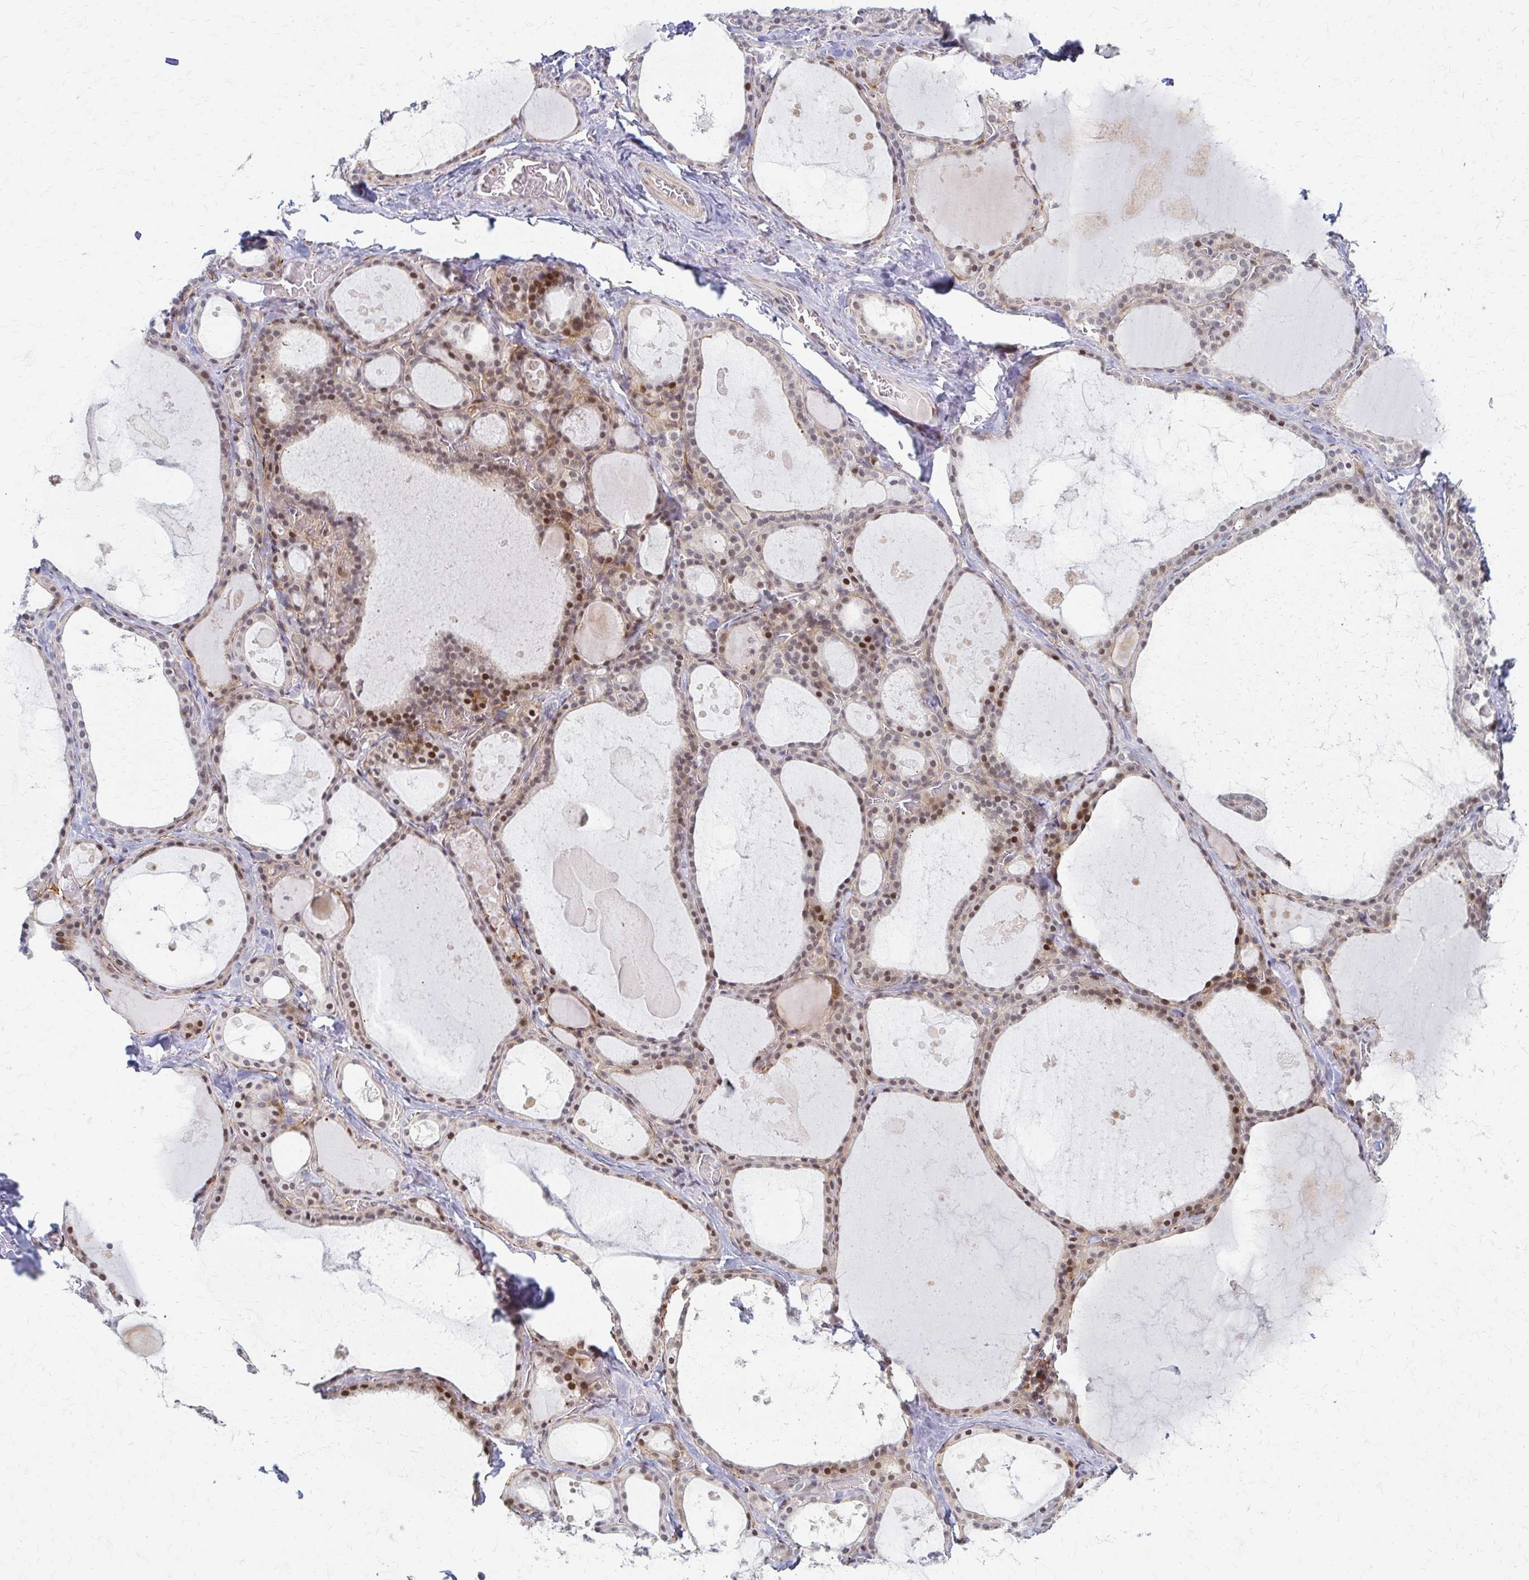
{"staining": {"intensity": "moderate", "quantity": "25%-75%", "location": "nuclear"}, "tissue": "thyroid gland", "cell_type": "Glandular cells", "image_type": "normal", "snomed": [{"axis": "morphology", "description": "Normal tissue, NOS"}, {"axis": "topography", "description": "Thyroid gland"}], "caption": "Immunohistochemistry image of benign human thyroid gland stained for a protein (brown), which reveals medium levels of moderate nuclear positivity in approximately 25%-75% of glandular cells.", "gene": "PSMD7", "patient": {"sex": "male", "age": 56}}